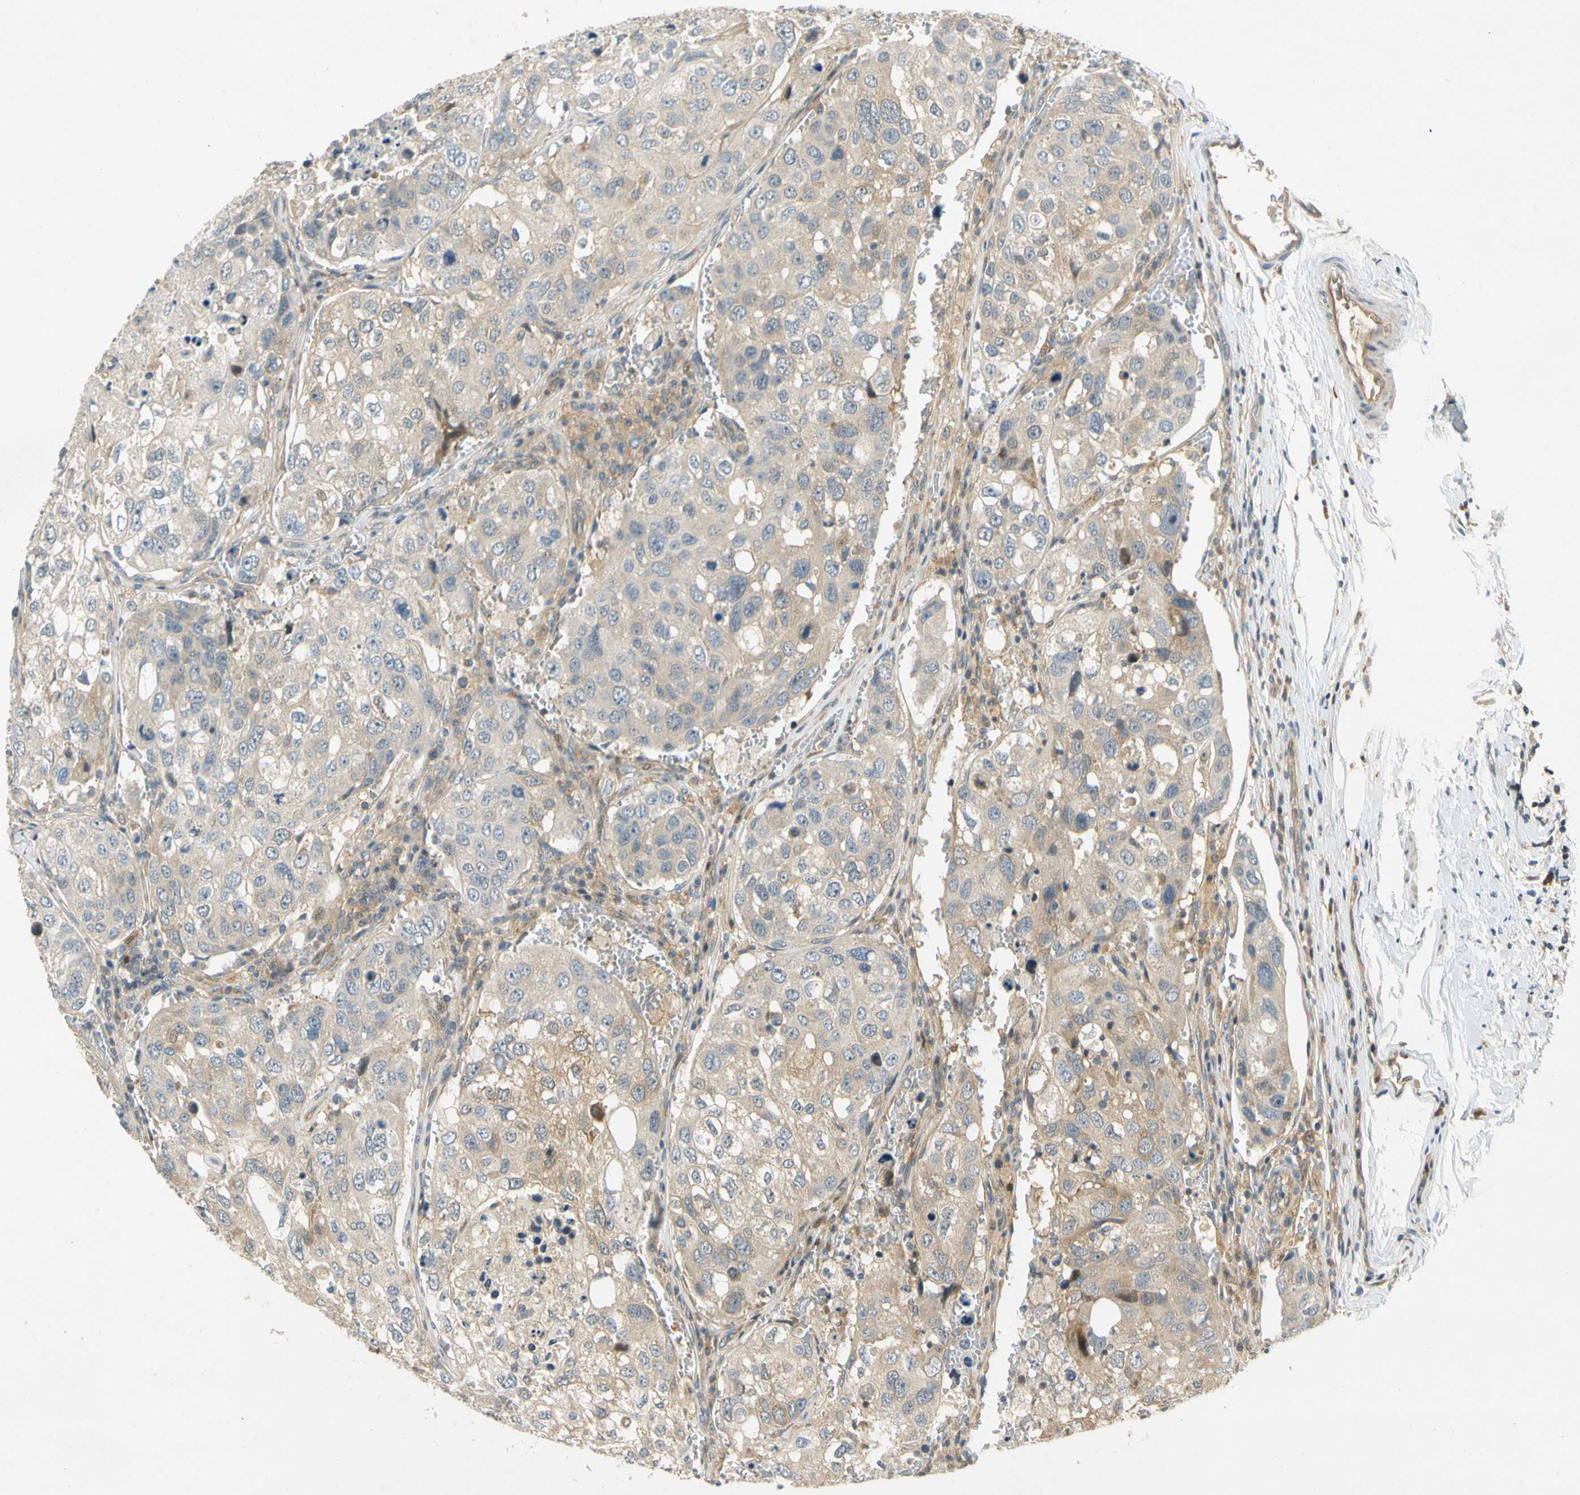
{"staining": {"intensity": "weak", "quantity": "25%-75%", "location": "cytoplasmic/membranous"}, "tissue": "urothelial cancer", "cell_type": "Tumor cells", "image_type": "cancer", "snomed": [{"axis": "morphology", "description": "Urothelial carcinoma, High grade"}, {"axis": "topography", "description": "Lymph node"}, {"axis": "topography", "description": "Urinary bladder"}], "caption": "Urothelial cancer was stained to show a protein in brown. There is low levels of weak cytoplasmic/membranous expression in approximately 25%-75% of tumor cells.", "gene": "GATD1", "patient": {"sex": "male", "age": 51}}